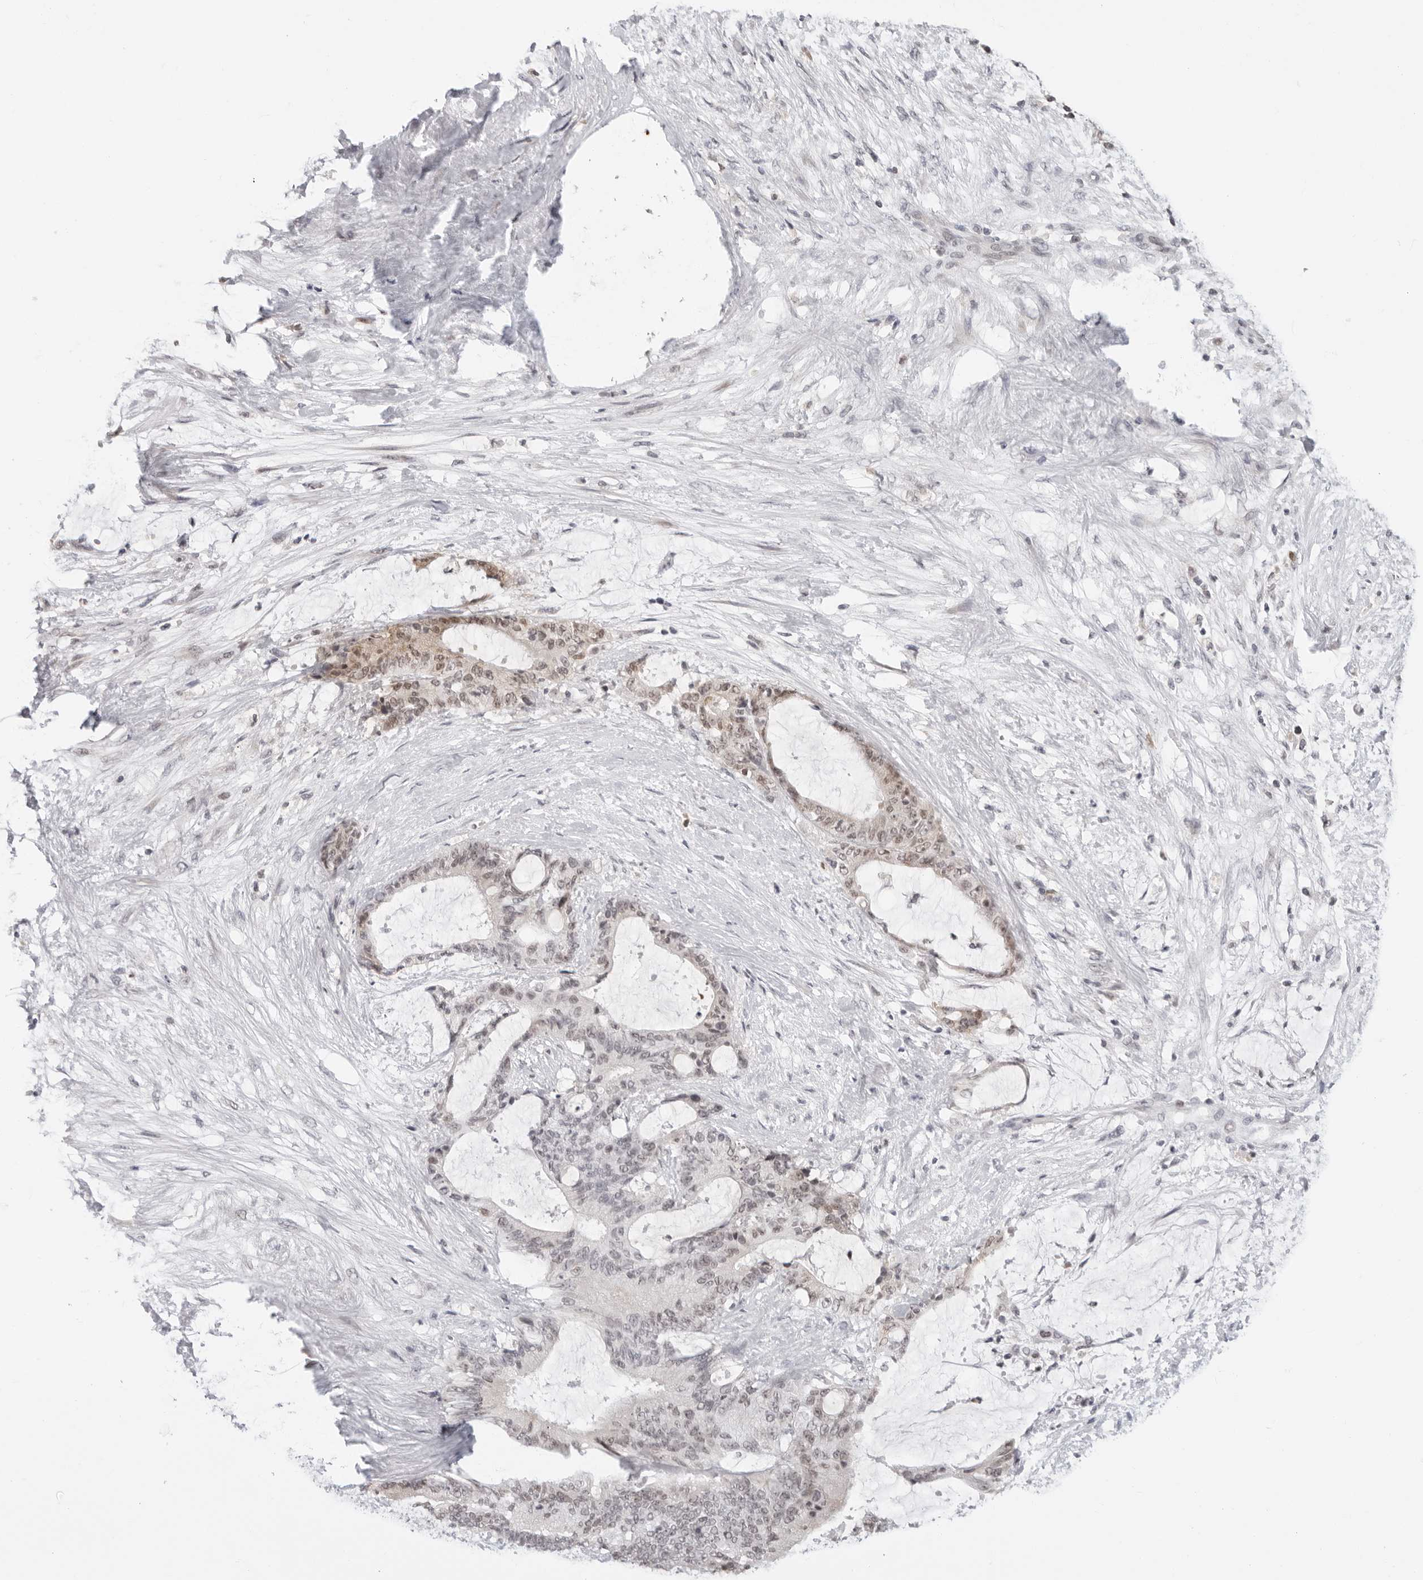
{"staining": {"intensity": "moderate", "quantity": "25%-75%", "location": "nuclear"}, "tissue": "liver cancer", "cell_type": "Tumor cells", "image_type": "cancer", "snomed": [{"axis": "morphology", "description": "Normal tissue, NOS"}, {"axis": "morphology", "description": "Cholangiocarcinoma"}, {"axis": "topography", "description": "Liver"}, {"axis": "topography", "description": "Peripheral nerve tissue"}], "caption": "Human liver cholangiocarcinoma stained with a brown dye shows moderate nuclear positive expression in about 25%-75% of tumor cells.", "gene": "MSH6", "patient": {"sex": "female", "age": 73}}